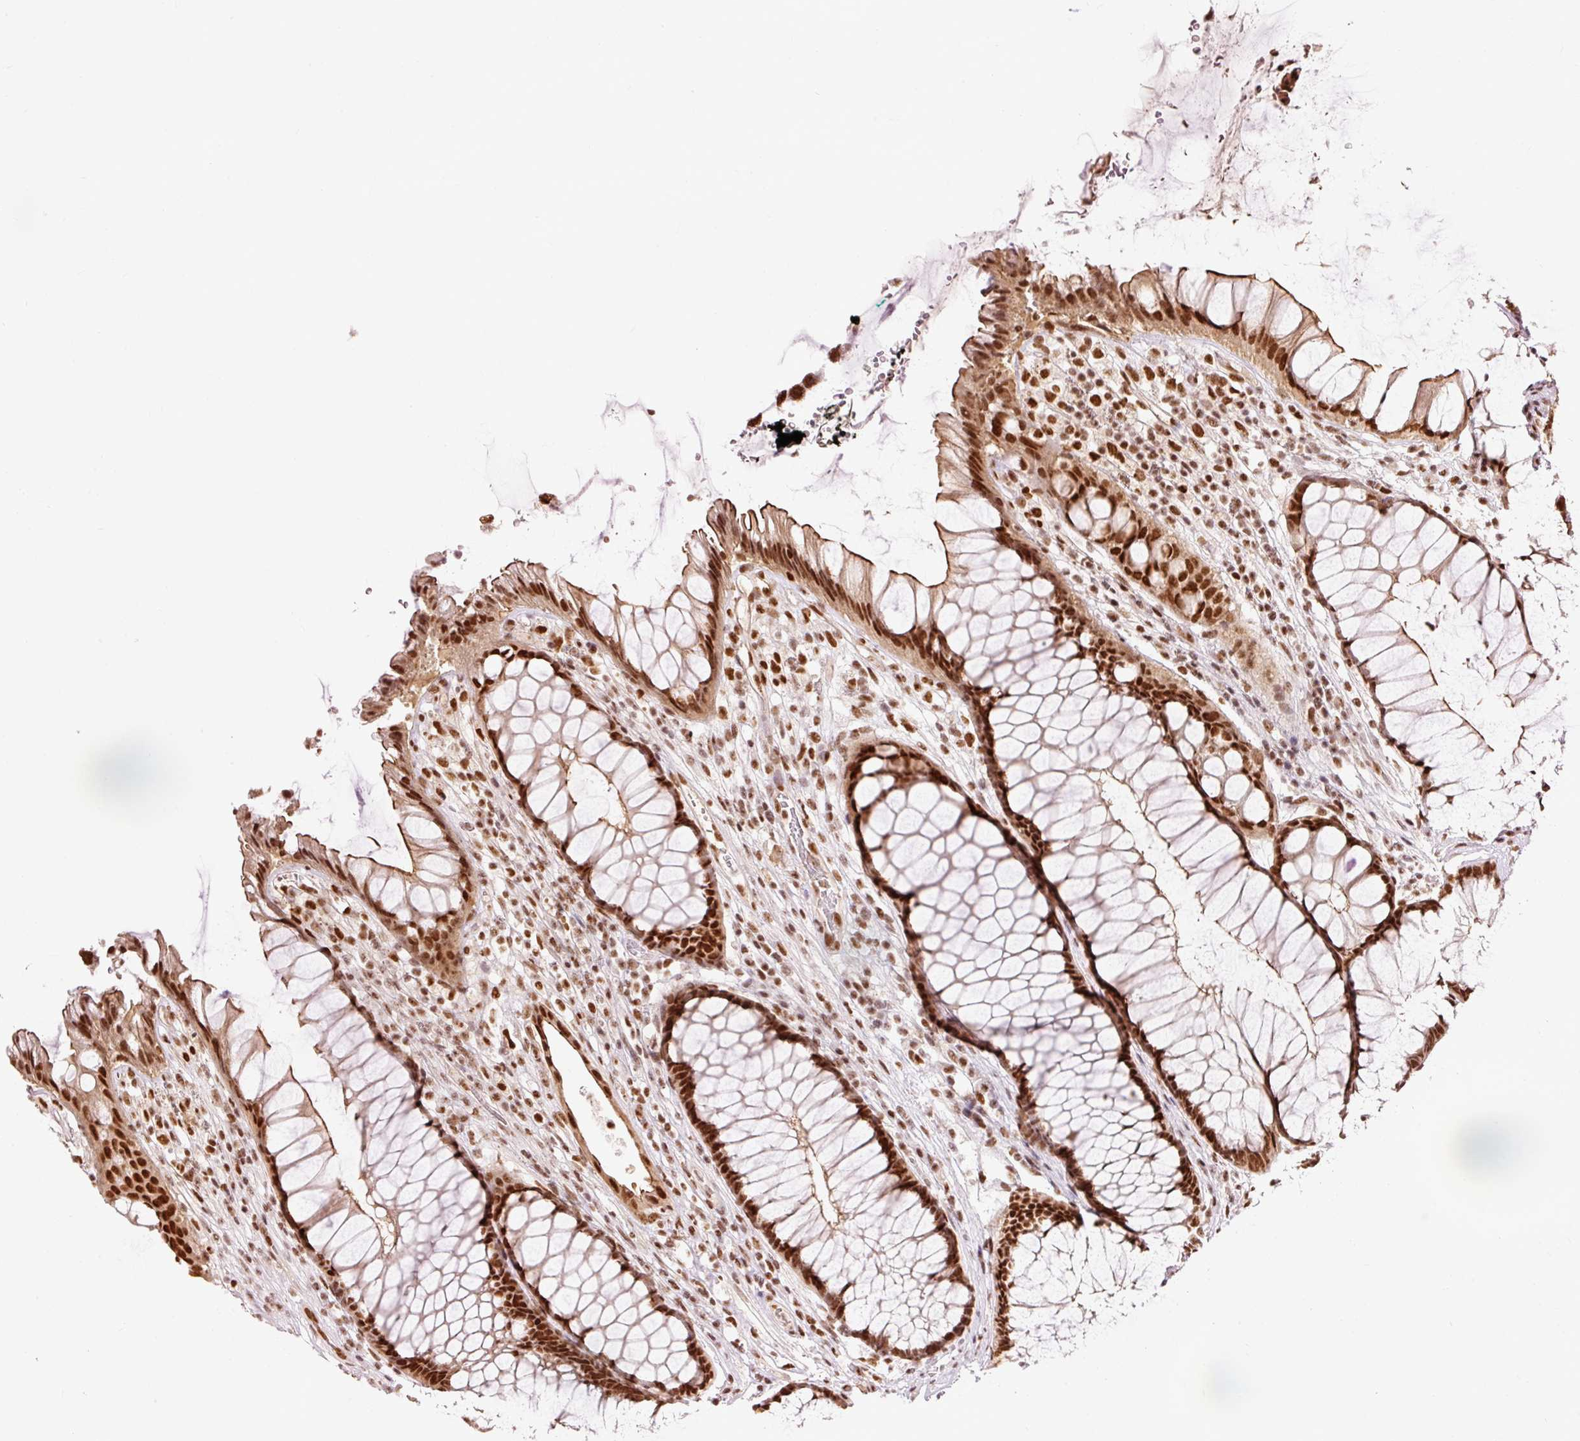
{"staining": {"intensity": "strong", "quantity": ">75%", "location": "cytoplasmic/membranous,nuclear"}, "tissue": "rectum", "cell_type": "Glandular cells", "image_type": "normal", "snomed": [{"axis": "morphology", "description": "Normal tissue, NOS"}, {"axis": "topography", "description": "Smooth muscle"}, {"axis": "topography", "description": "Rectum"}], "caption": "About >75% of glandular cells in normal rectum reveal strong cytoplasmic/membranous,nuclear protein positivity as visualized by brown immunohistochemical staining.", "gene": "ZBTB44", "patient": {"sex": "male", "age": 53}}